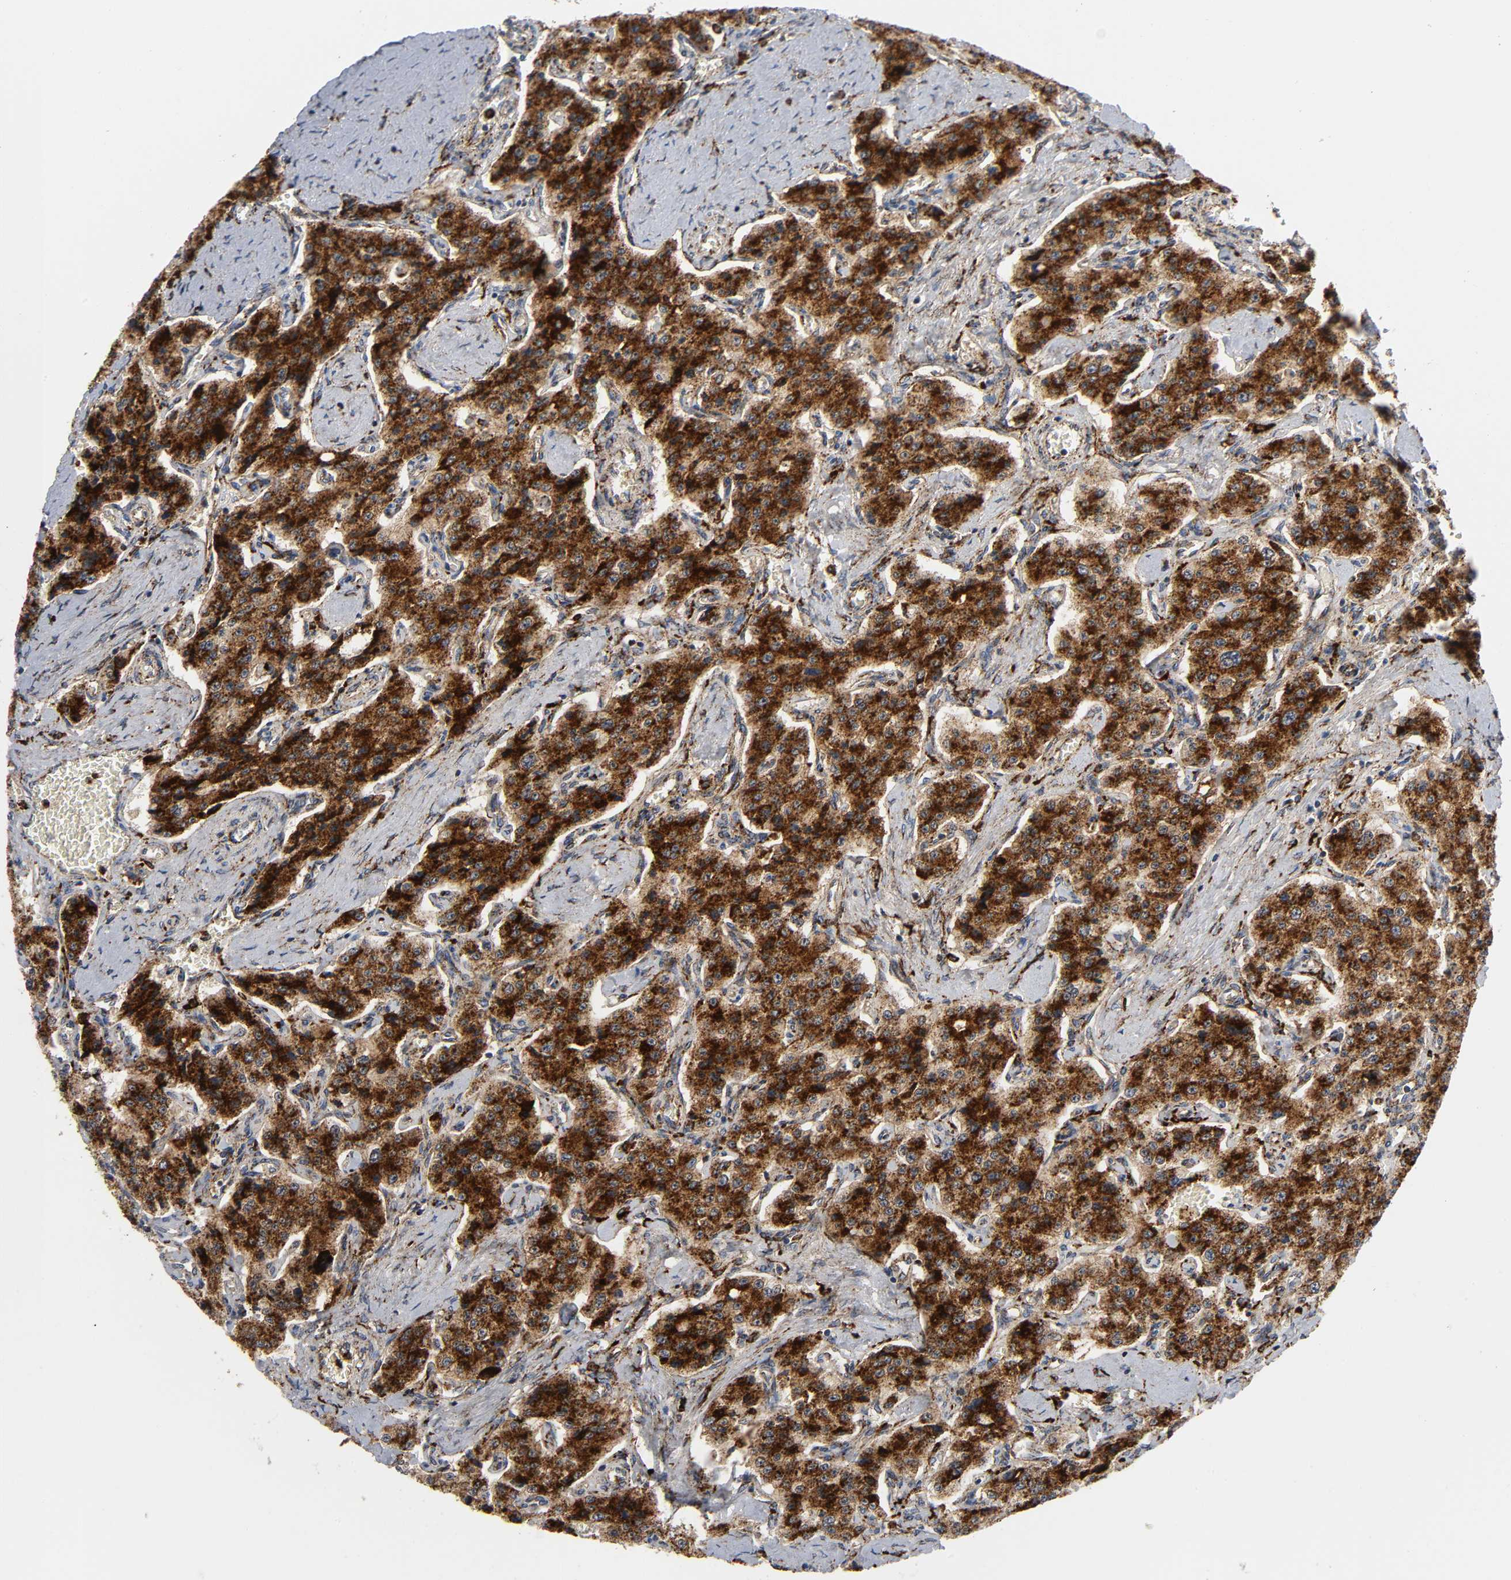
{"staining": {"intensity": "strong", "quantity": ">75%", "location": "cytoplasmic/membranous"}, "tissue": "carcinoid", "cell_type": "Tumor cells", "image_type": "cancer", "snomed": [{"axis": "morphology", "description": "Carcinoid, malignant, NOS"}, {"axis": "topography", "description": "Small intestine"}], "caption": "Strong cytoplasmic/membranous positivity is present in about >75% of tumor cells in malignant carcinoid.", "gene": "PSAP", "patient": {"sex": "male", "age": 52}}